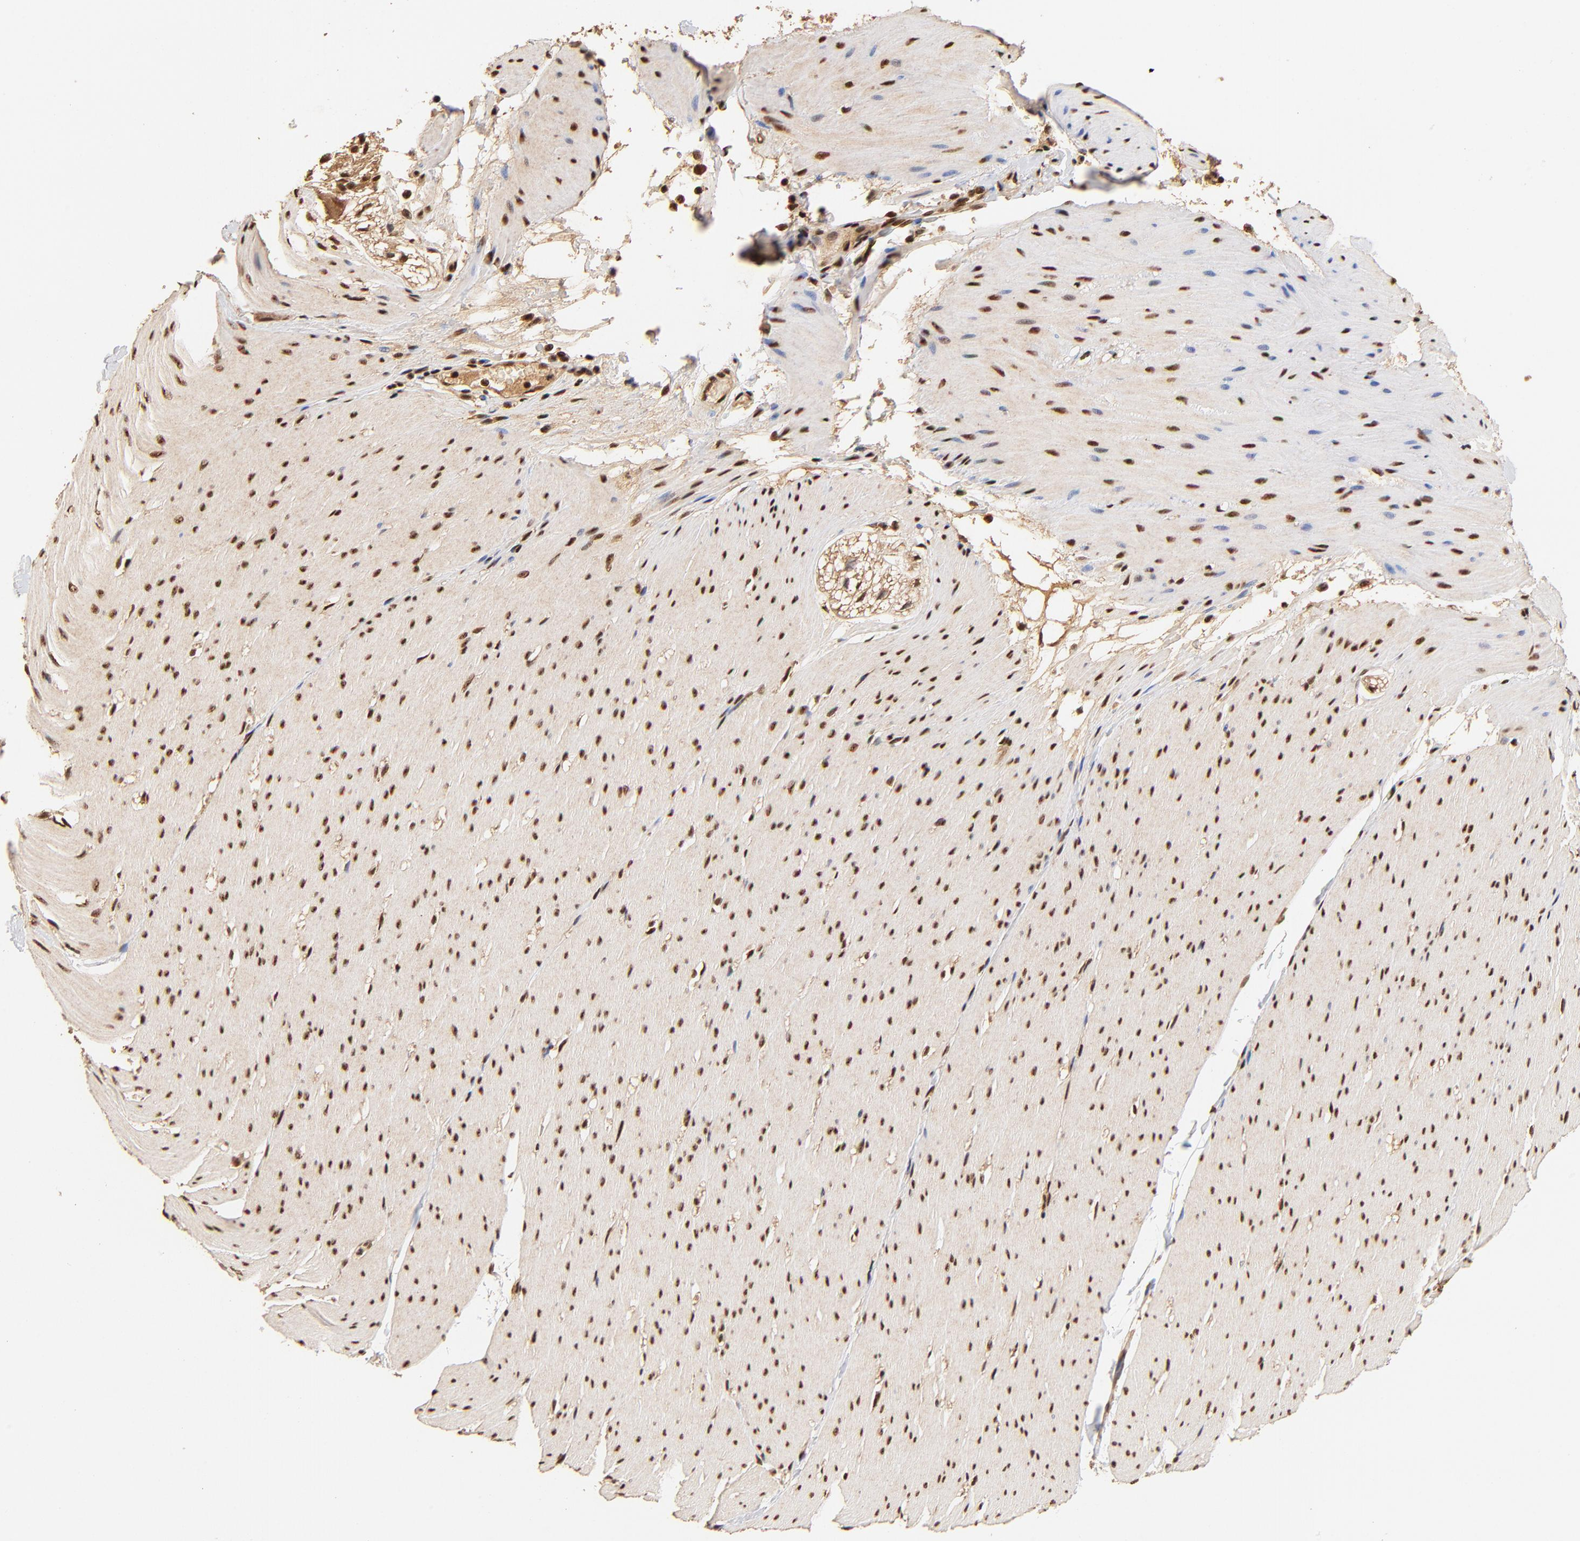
{"staining": {"intensity": "strong", "quantity": ">75%", "location": "nuclear"}, "tissue": "smooth muscle", "cell_type": "Smooth muscle cells", "image_type": "normal", "snomed": [{"axis": "morphology", "description": "Normal tissue, NOS"}, {"axis": "topography", "description": "Smooth muscle"}, {"axis": "topography", "description": "Colon"}], "caption": "IHC micrograph of unremarkable smooth muscle: human smooth muscle stained using immunohistochemistry (IHC) displays high levels of strong protein expression localized specifically in the nuclear of smooth muscle cells, appearing as a nuclear brown color.", "gene": "MED12", "patient": {"sex": "male", "age": 67}}